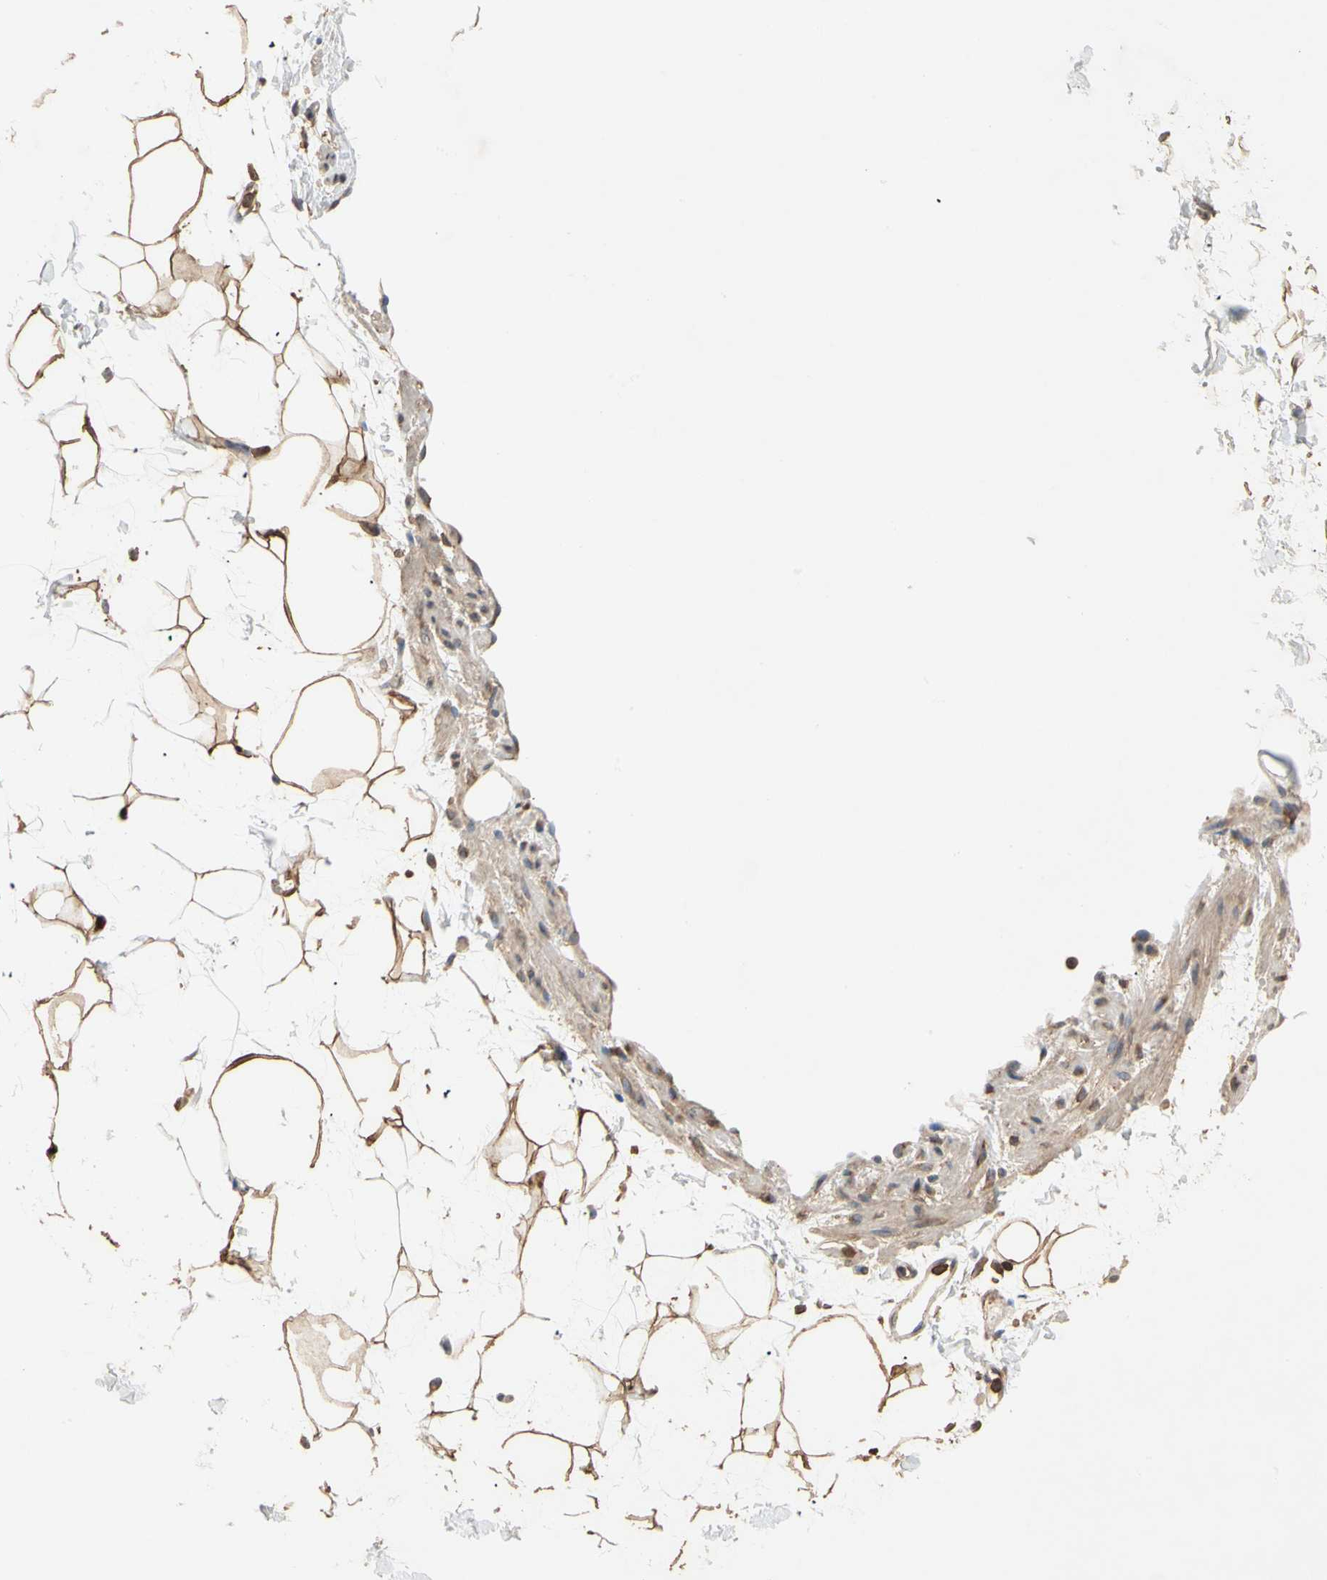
{"staining": {"intensity": "moderate", "quantity": "25%-75%", "location": "cytoplasmic/membranous"}, "tissue": "adipose tissue", "cell_type": "Adipocytes", "image_type": "normal", "snomed": [{"axis": "morphology", "description": "Normal tissue, NOS"}, {"axis": "topography", "description": "Soft tissue"}], "caption": "The immunohistochemical stain highlights moderate cytoplasmic/membranous staining in adipocytes of normal adipose tissue.", "gene": "MAP3K10", "patient": {"sex": "male", "age": 72}}